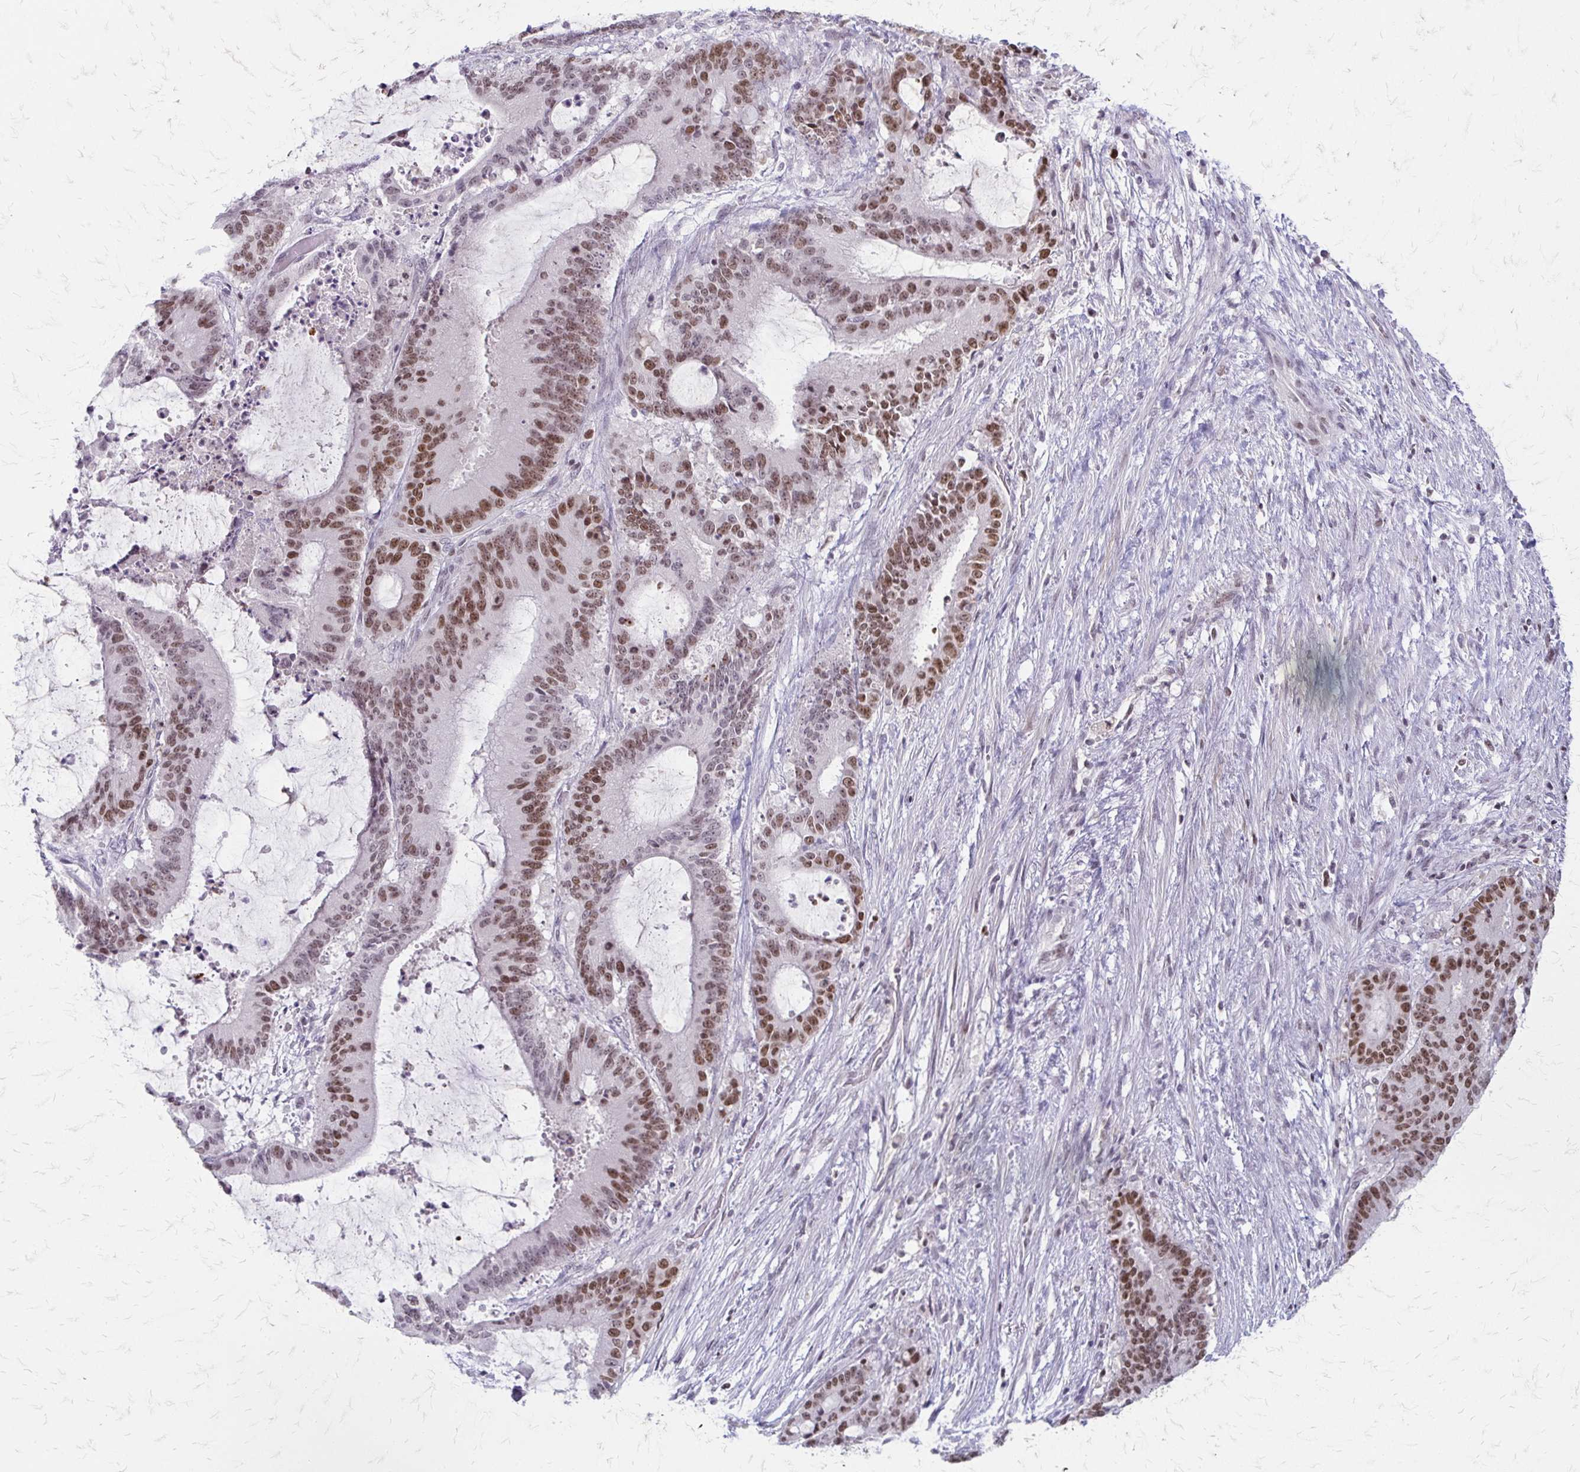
{"staining": {"intensity": "moderate", "quantity": ">75%", "location": "nuclear"}, "tissue": "liver cancer", "cell_type": "Tumor cells", "image_type": "cancer", "snomed": [{"axis": "morphology", "description": "Normal tissue, NOS"}, {"axis": "morphology", "description": "Cholangiocarcinoma"}, {"axis": "topography", "description": "Liver"}, {"axis": "topography", "description": "Peripheral nerve tissue"}], "caption": "Immunohistochemical staining of human cholangiocarcinoma (liver) exhibits medium levels of moderate nuclear staining in approximately >75% of tumor cells.", "gene": "EED", "patient": {"sex": "female", "age": 73}}